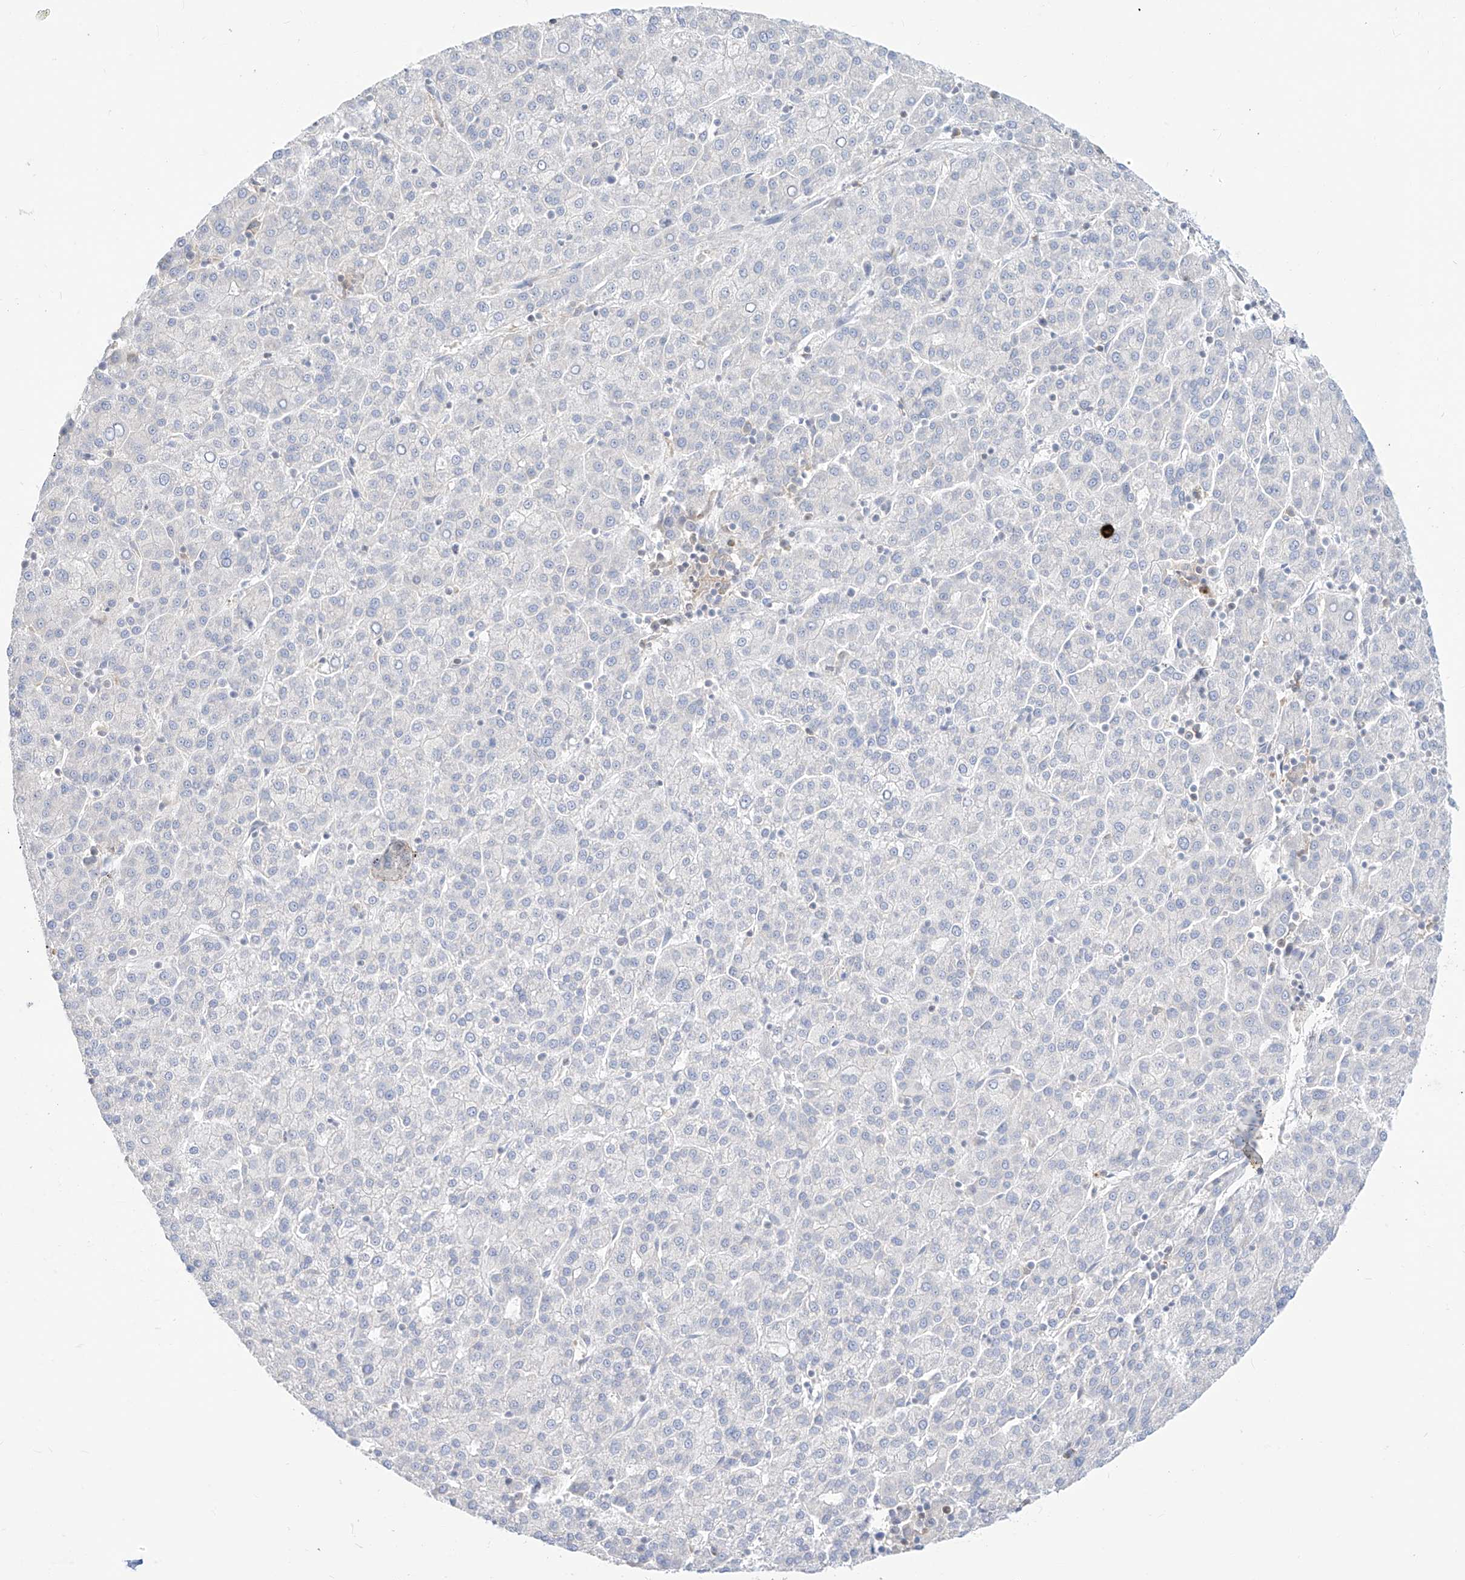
{"staining": {"intensity": "negative", "quantity": "none", "location": "none"}, "tissue": "liver cancer", "cell_type": "Tumor cells", "image_type": "cancer", "snomed": [{"axis": "morphology", "description": "Carcinoma, Hepatocellular, NOS"}, {"axis": "topography", "description": "Liver"}], "caption": "This is a micrograph of immunohistochemistry staining of liver cancer, which shows no staining in tumor cells.", "gene": "SYTL3", "patient": {"sex": "female", "age": 58}}